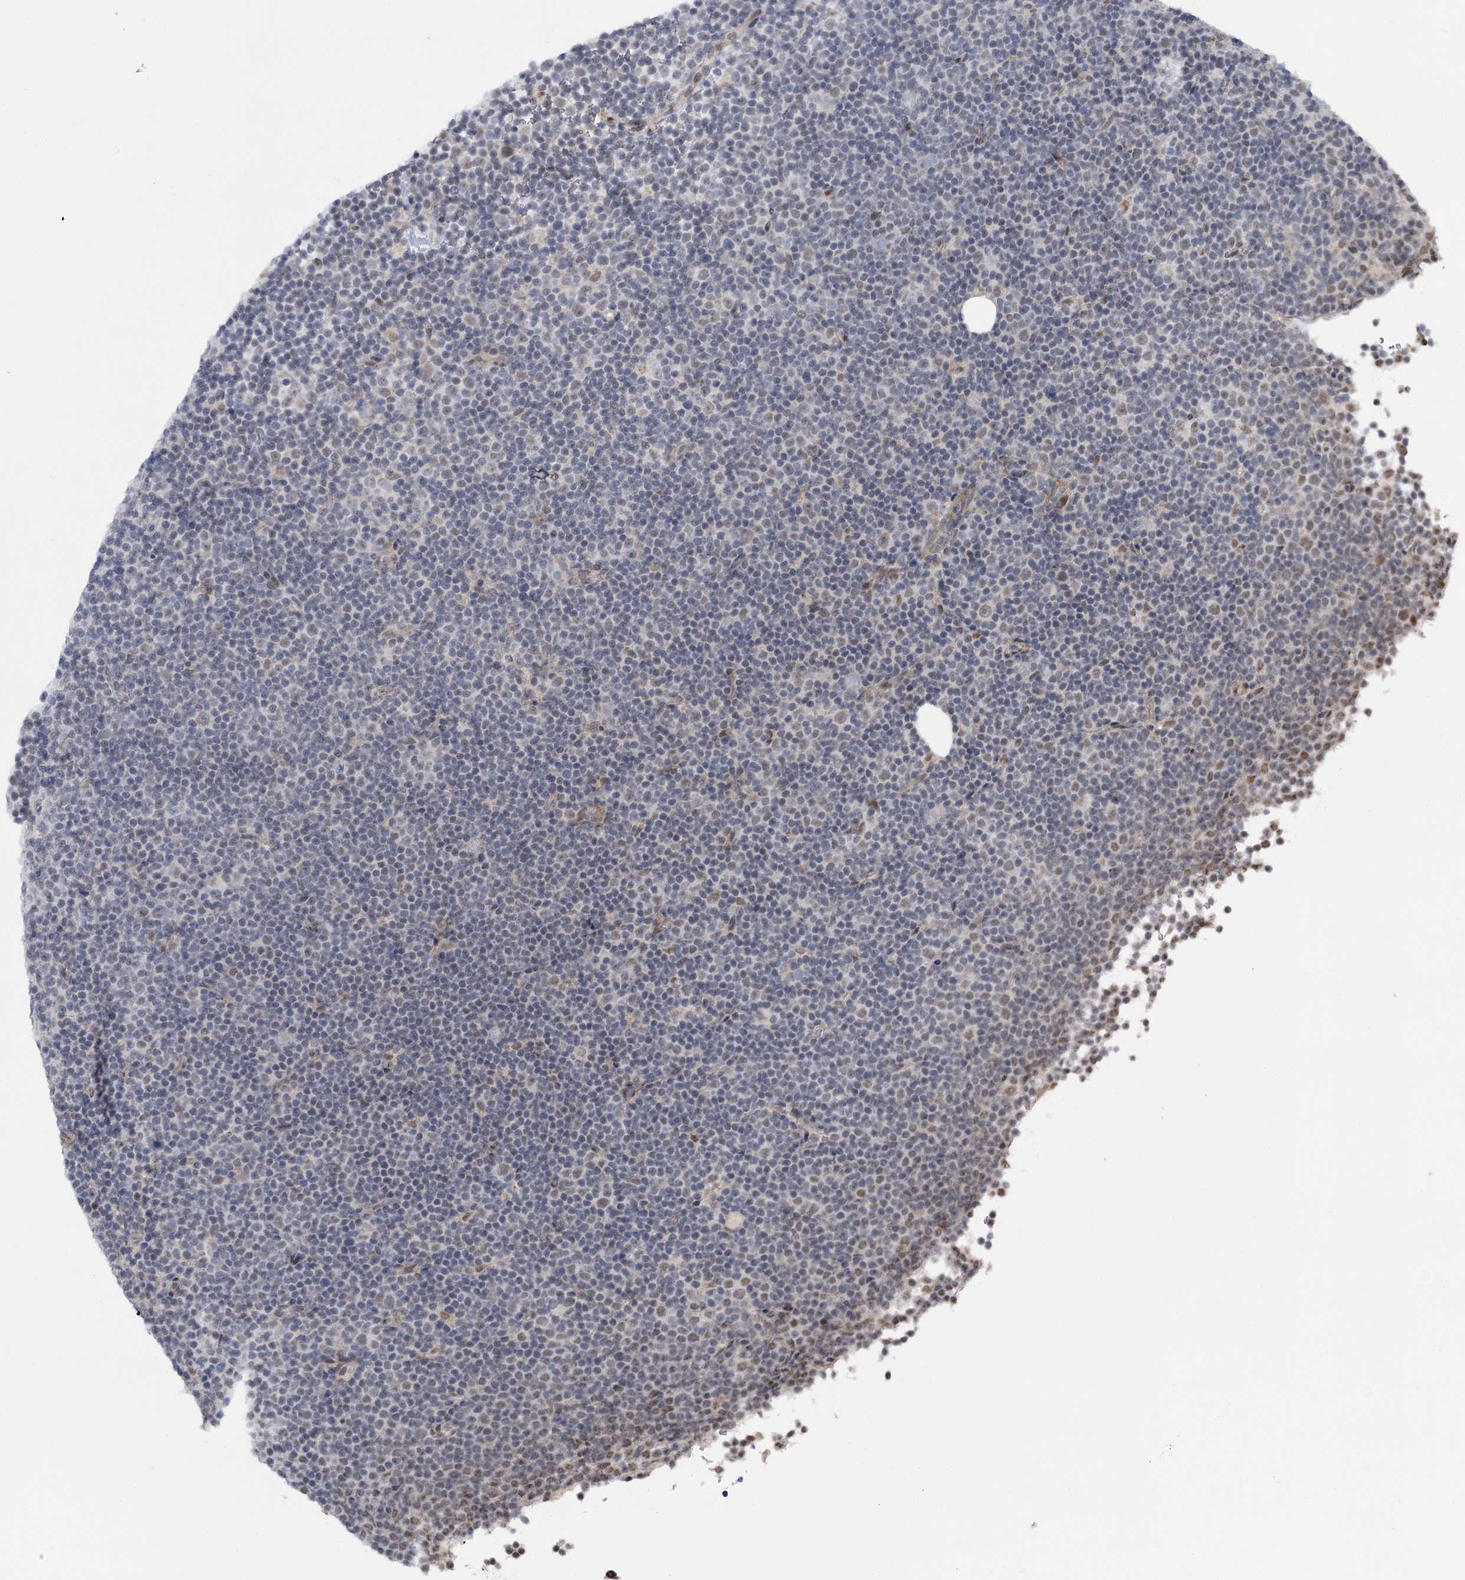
{"staining": {"intensity": "negative", "quantity": "none", "location": "none"}, "tissue": "lymphoma", "cell_type": "Tumor cells", "image_type": "cancer", "snomed": [{"axis": "morphology", "description": "Malignant lymphoma, non-Hodgkin's type, Low grade"}, {"axis": "topography", "description": "Lymph node"}], "caption": "This is a photomicrograph of immunohistochemistry (IHC) staining of lymphoma, which shows no staining in tumor cells. (Stains: DAB (3,3'-diaminobenzidine) IHC with hematoxylin counter stain, Microscopy: brightfield microscopy at high magnification).", "gene": "MBLAC2", "patient": {"sex": "female", "age": 67}}